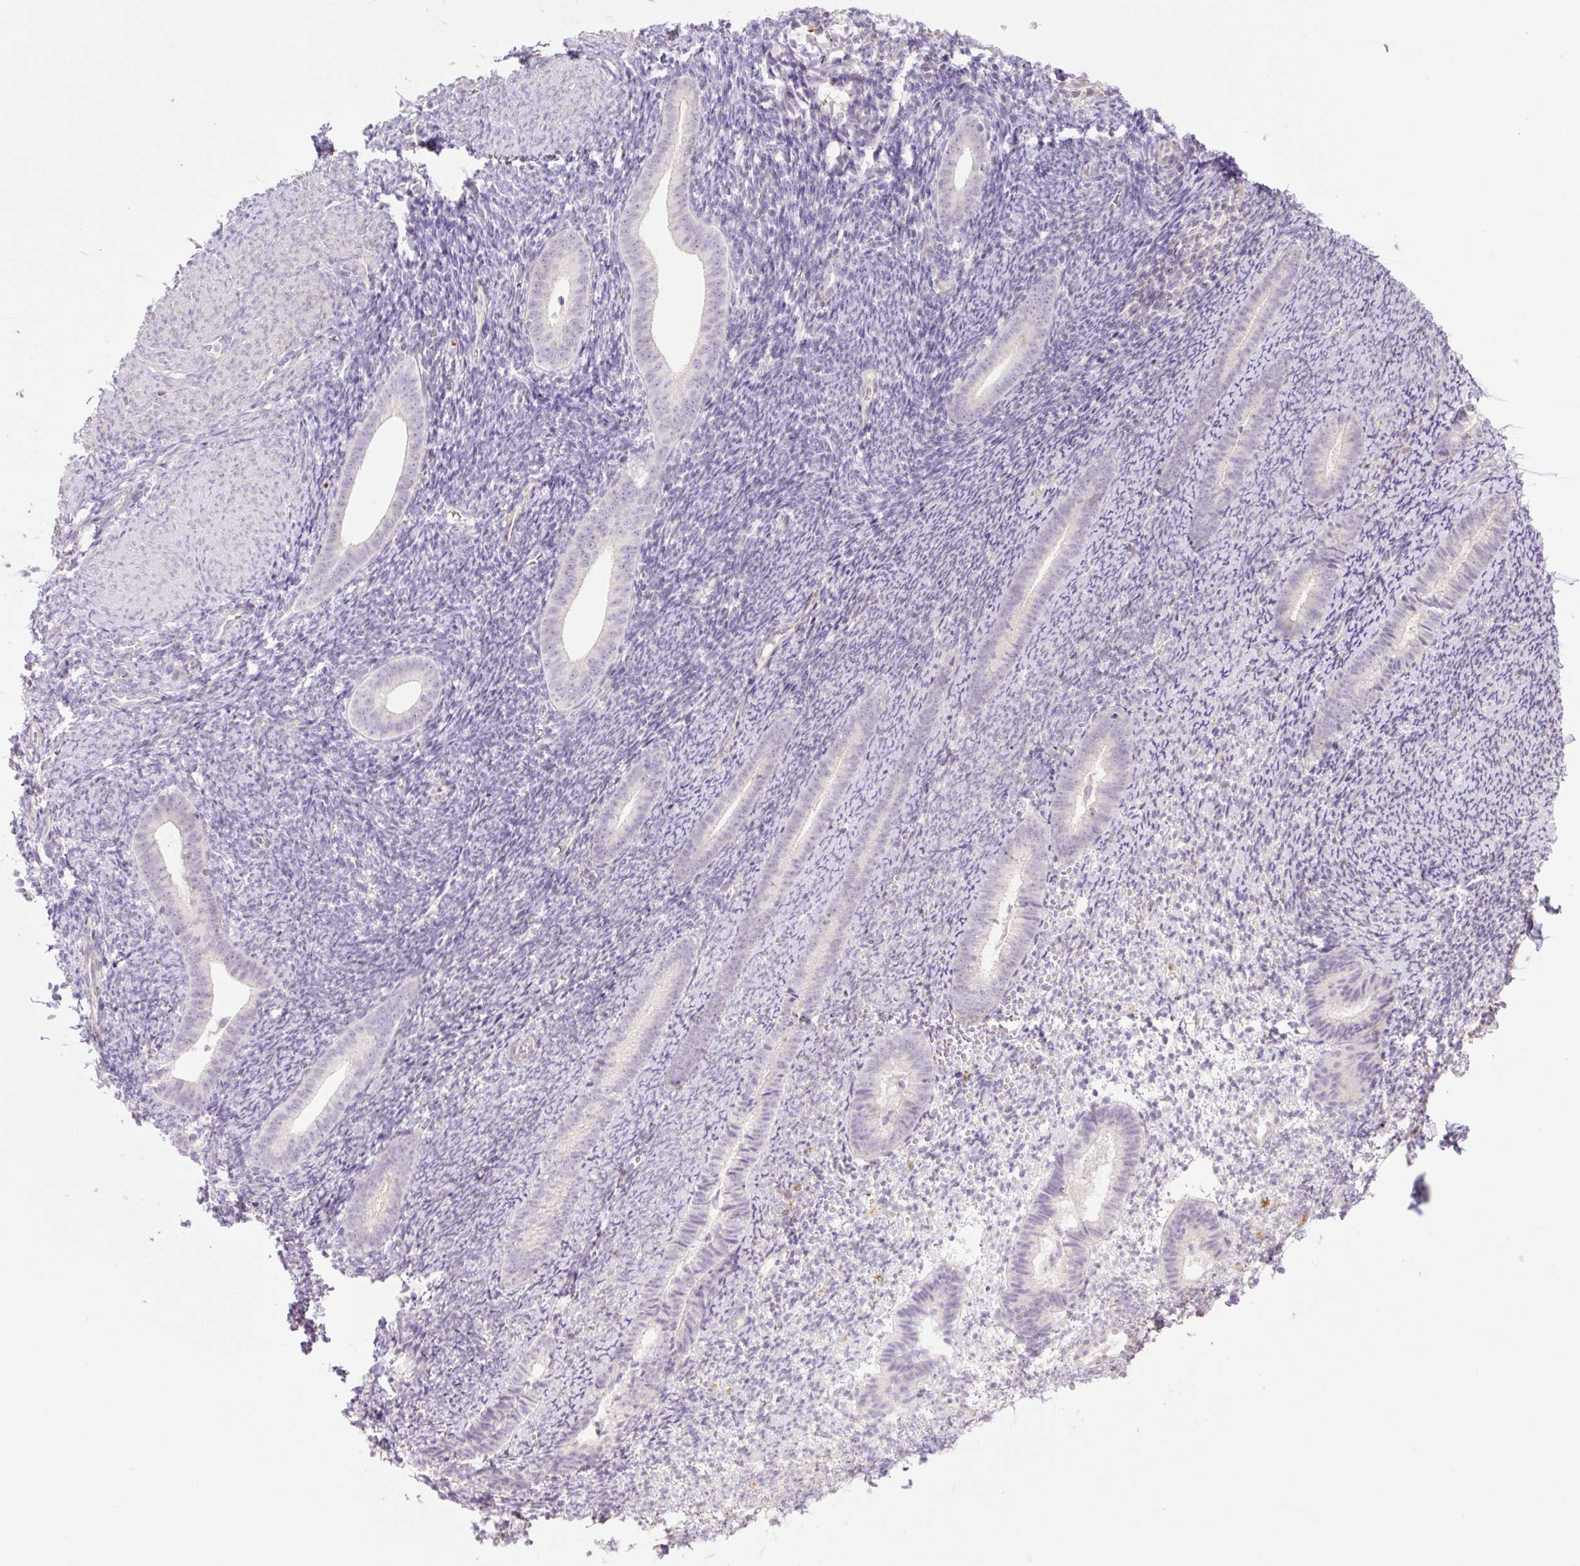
{"staining": {"intensity": "negative", "quantity": "none", "location": "none"}, "tissue": "endometrium", "cell_type": "Cells in endometrial stroma", "image_type": "normal", "snomed": [{"axis": "morphology", "description": "Normal tissue, NOS"}, {"axis": "topography", "description": "Endometrium"}], "caption": "Image shows no protein positivity in cells in endometrial stroma of normal endometrium. (DAB (3,3'-diaminobenzidine) immunohistochemistry with hematoxylin counter stain).", "gene": "GRID2", "patient": {"sex": "female", "age": 39}}